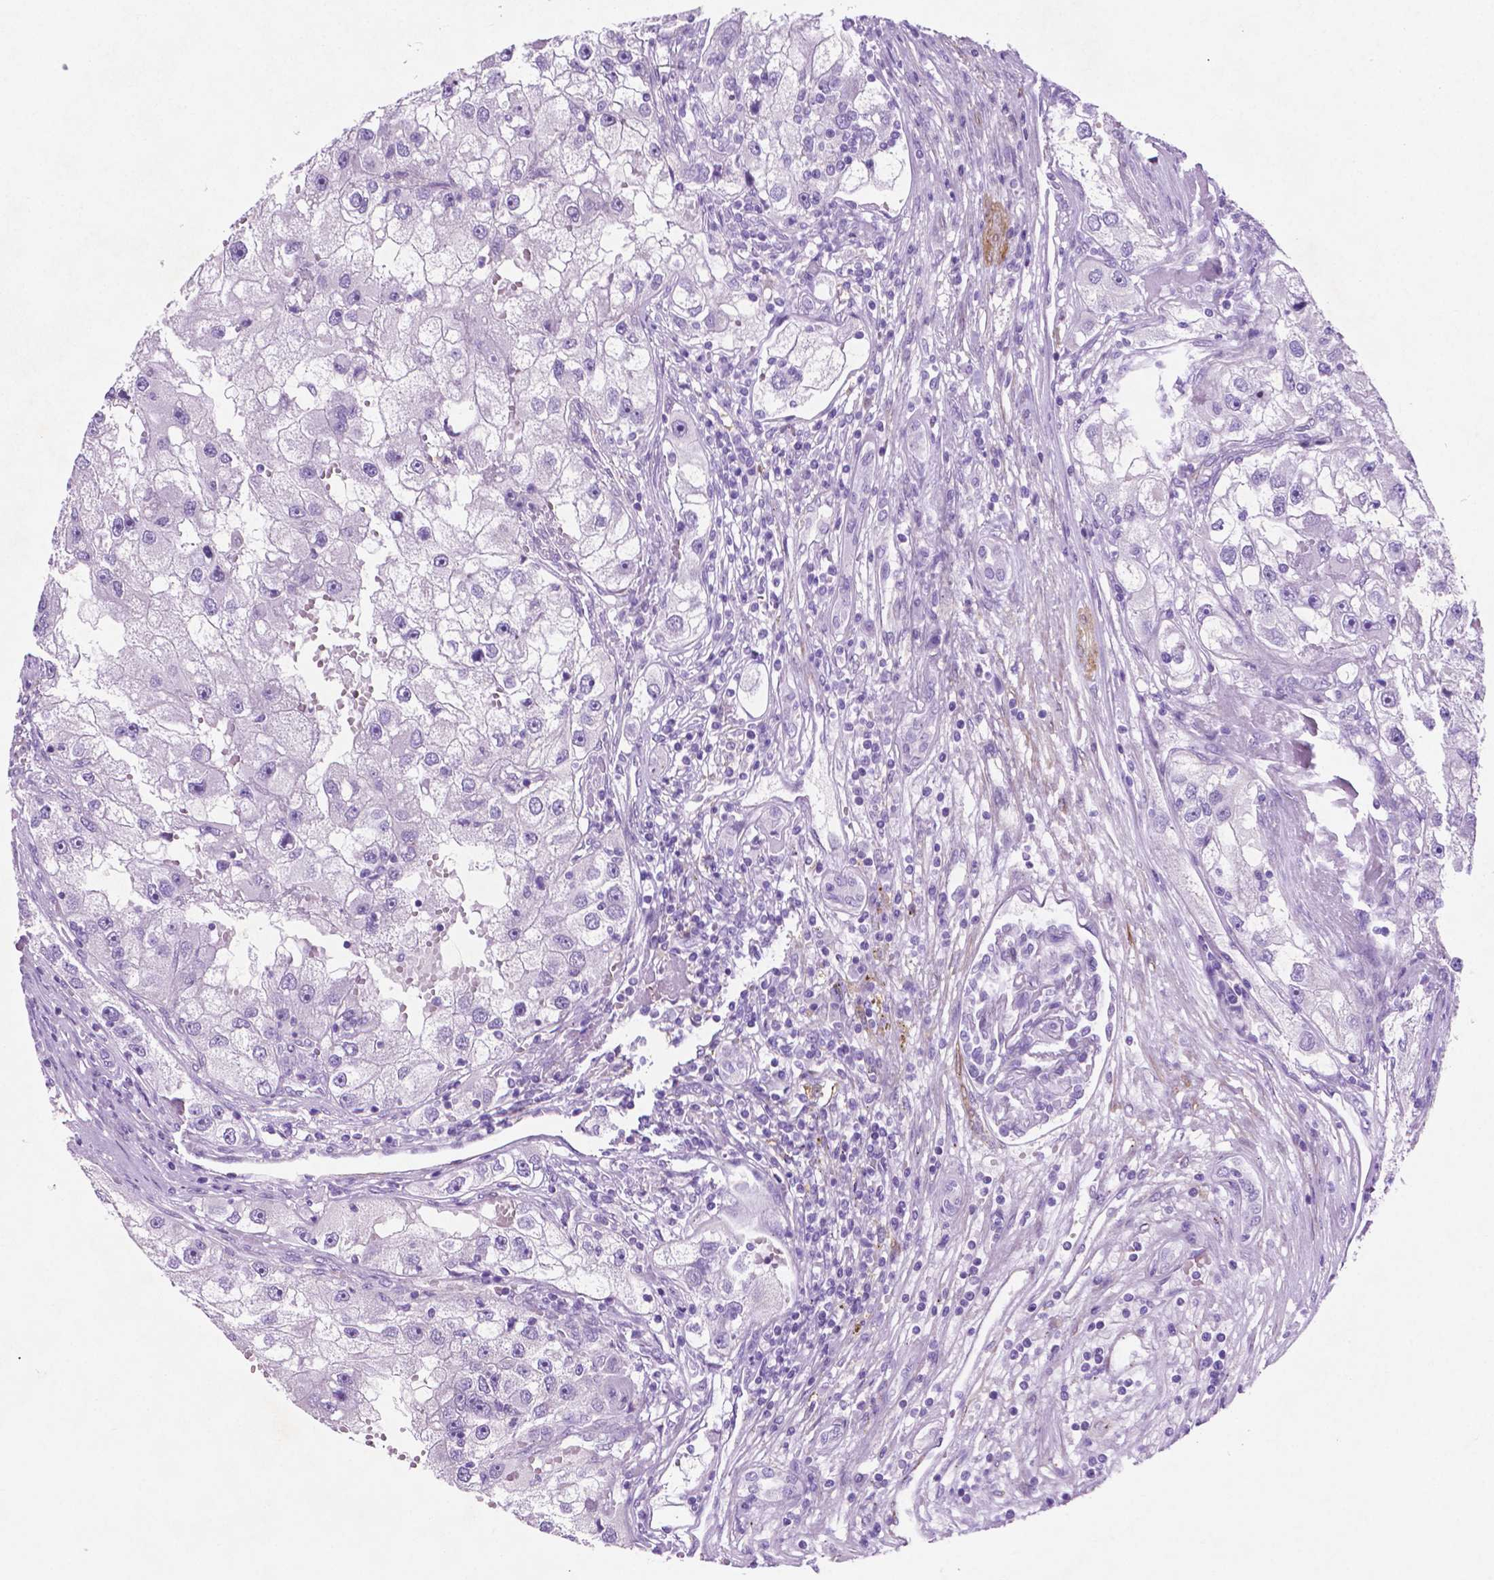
{"staining": {"intensity": "negative", "quantity": "none", "location": "none"}, "tissue": "renal cancer", "cell_type": "Tumor cells", "image_type": "cancer", "snomed": [{"axis": "morphology", "description": "Adenocarcinoma, NOS"}, {"axis": "topography", "description": "Kidney"}], "caption": "A histopathology image of renal cancer stained for a protein shows no brown staining in tumor cells.", "gene": "ASPG", "patient": {"sex": "male", "age": 63}}